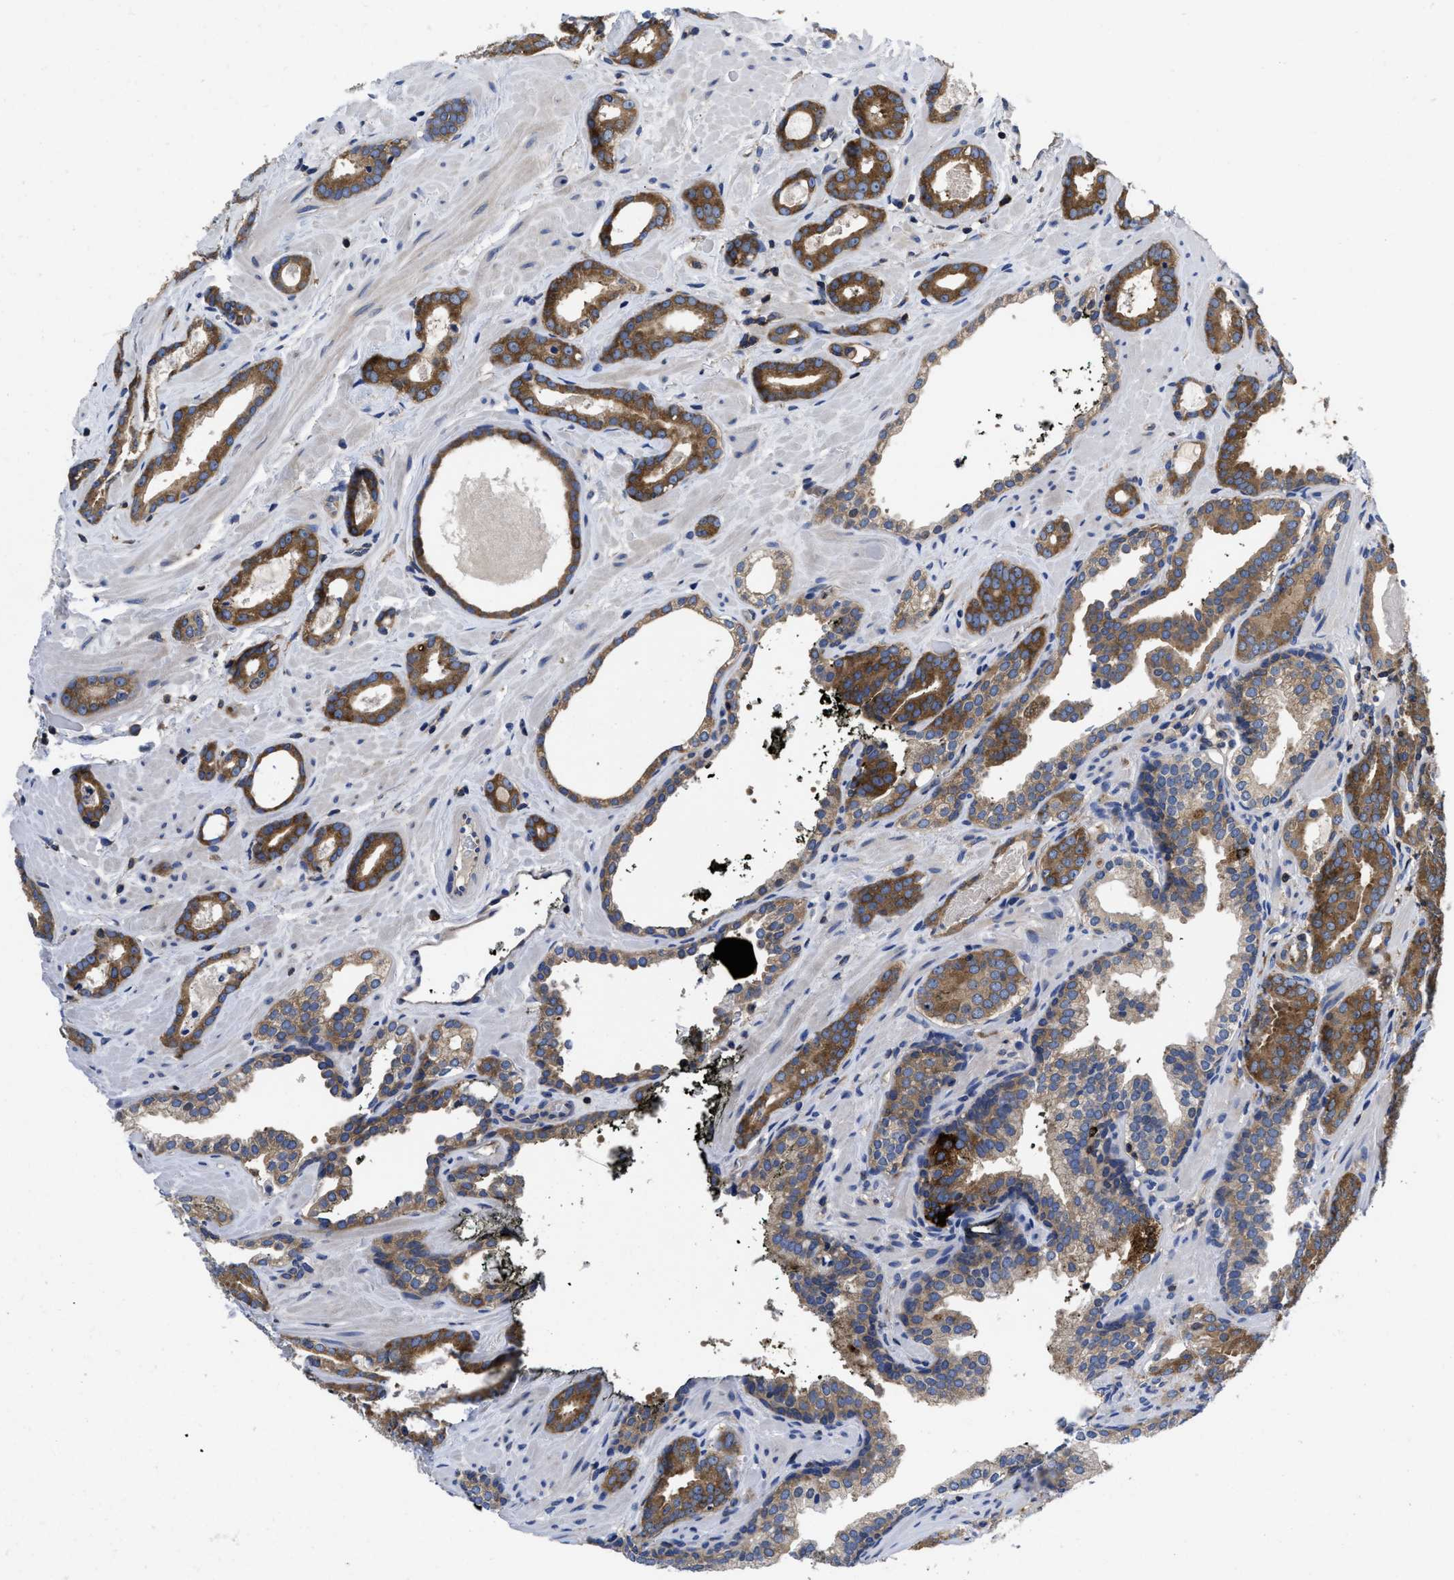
{"staining": {"intensity": "strong", "quantity": ">75%", "location": "cytoplasmic/membranous"}, "tissue": "prostate cancer", "cell_type": "Tumor cells", "image_type": "cancer", "snomed": [{"axis": "morphology", "description": "Adenocarcinoma, Low grade"}, {"axis": "topography", "description": "Prostate"}], "caption": "Adenocarcinoma (low-grade) (prostate) stained for a protein (brown) demonstrates strong cytoplasmic/membranous positive staining in about >75% of tumor cells.", "gene": "YARS1", "patient": {"sex": "male", "age": 57}}